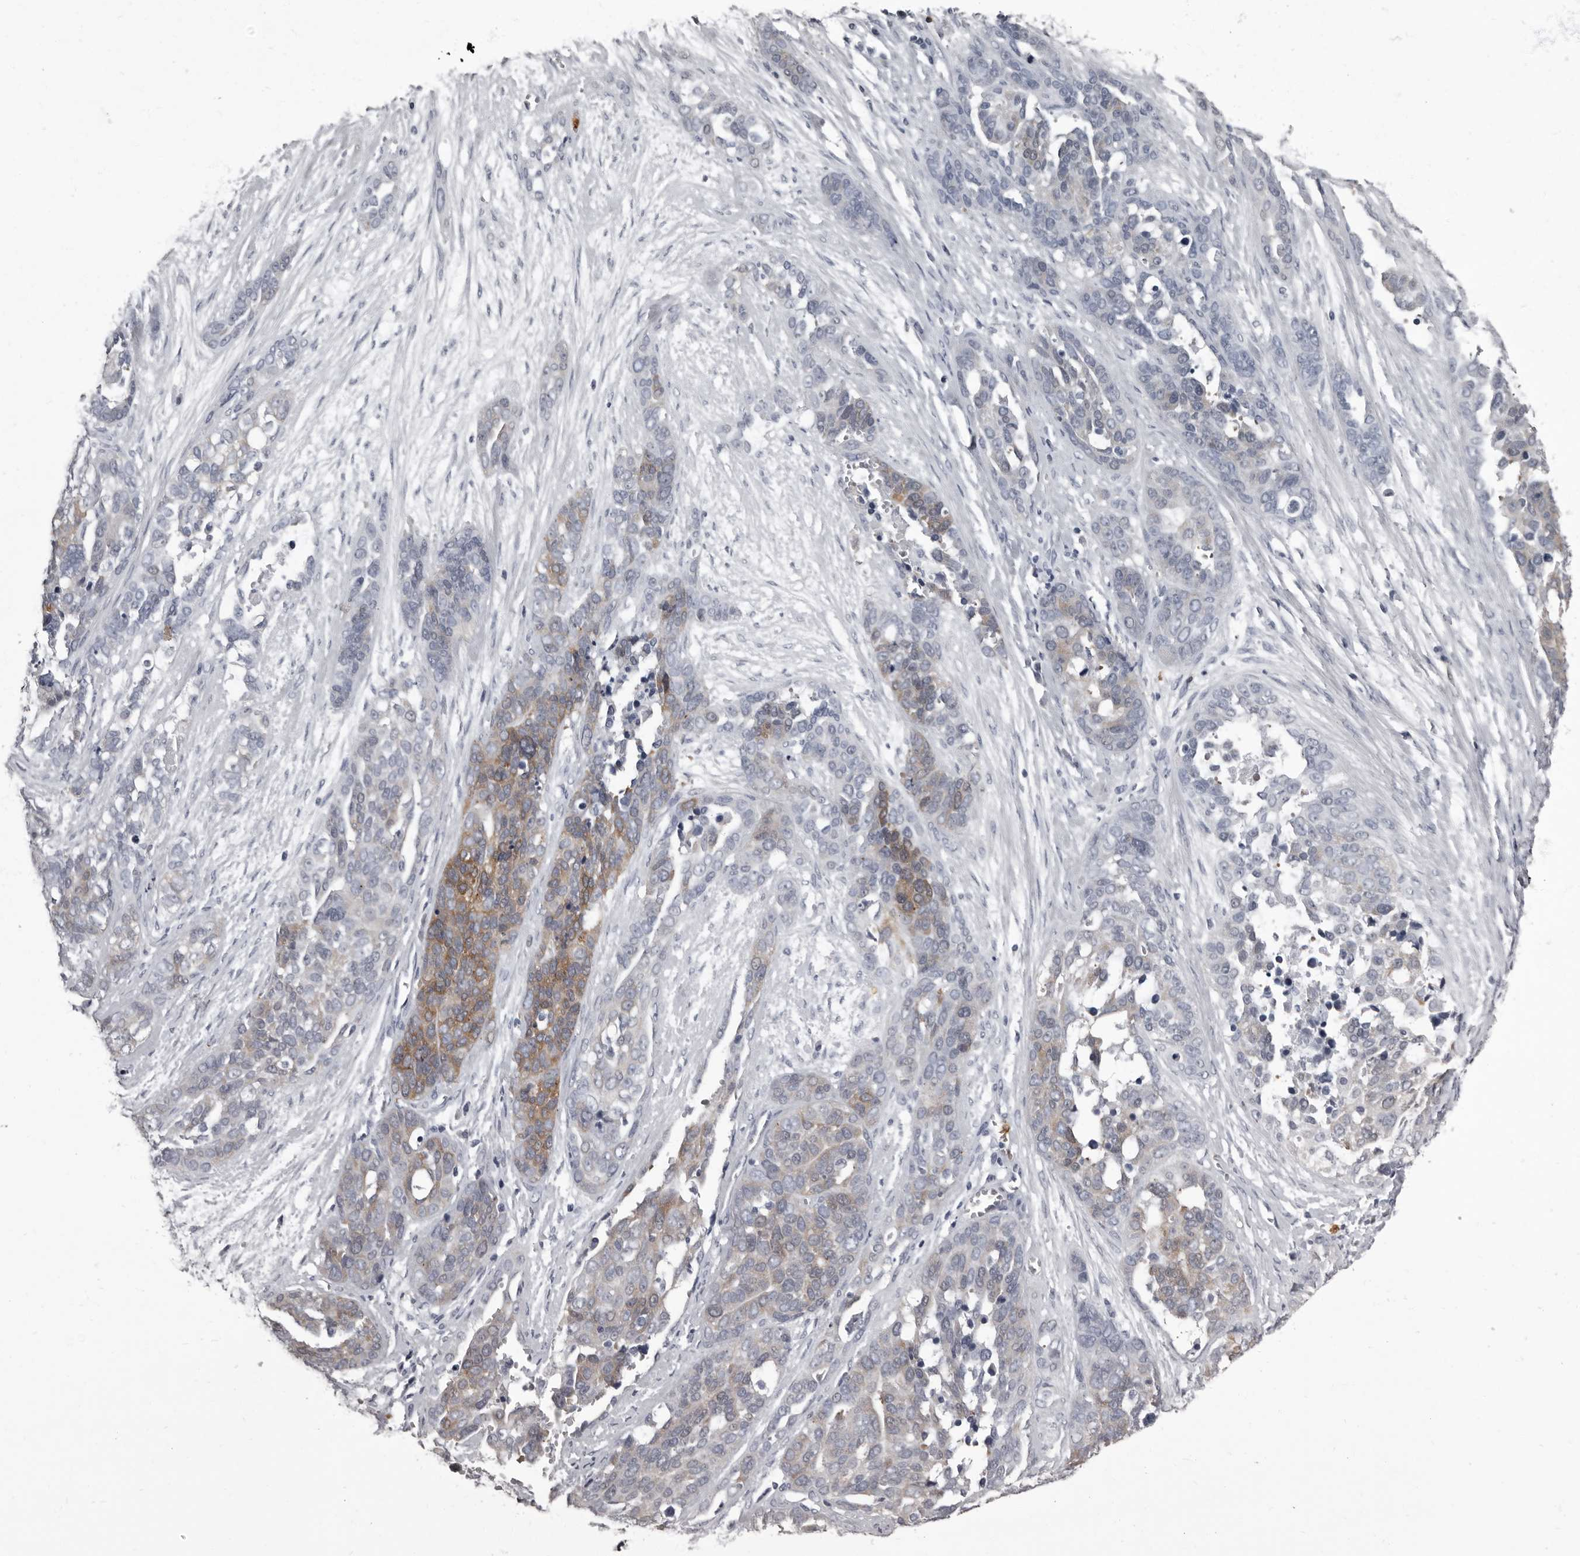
{"staining": {"intensity": "moderate", "quantity": "25%-75%", "location": "cytoplasmic/membranous"}, "tissue": "ovarian cancer", "cell_type": "Tumor cells", "image_type": "cancer", "snomed": [{"axis": "morphology", "description": "Cystadenocarcinoma, serous, NOS"}, {"axis": "topography", "description": "Ovary"}], "caption": "Immunohistochemical staining of ovarian cancer (serous cystadenocarcinoma) exhibits medium levels of moderate cytoplasmic/membranous protein expression in about 25%-75% of tumor cells.", "gene": "TPD52L1", "patient": {"sex": "female", "age": 44}}